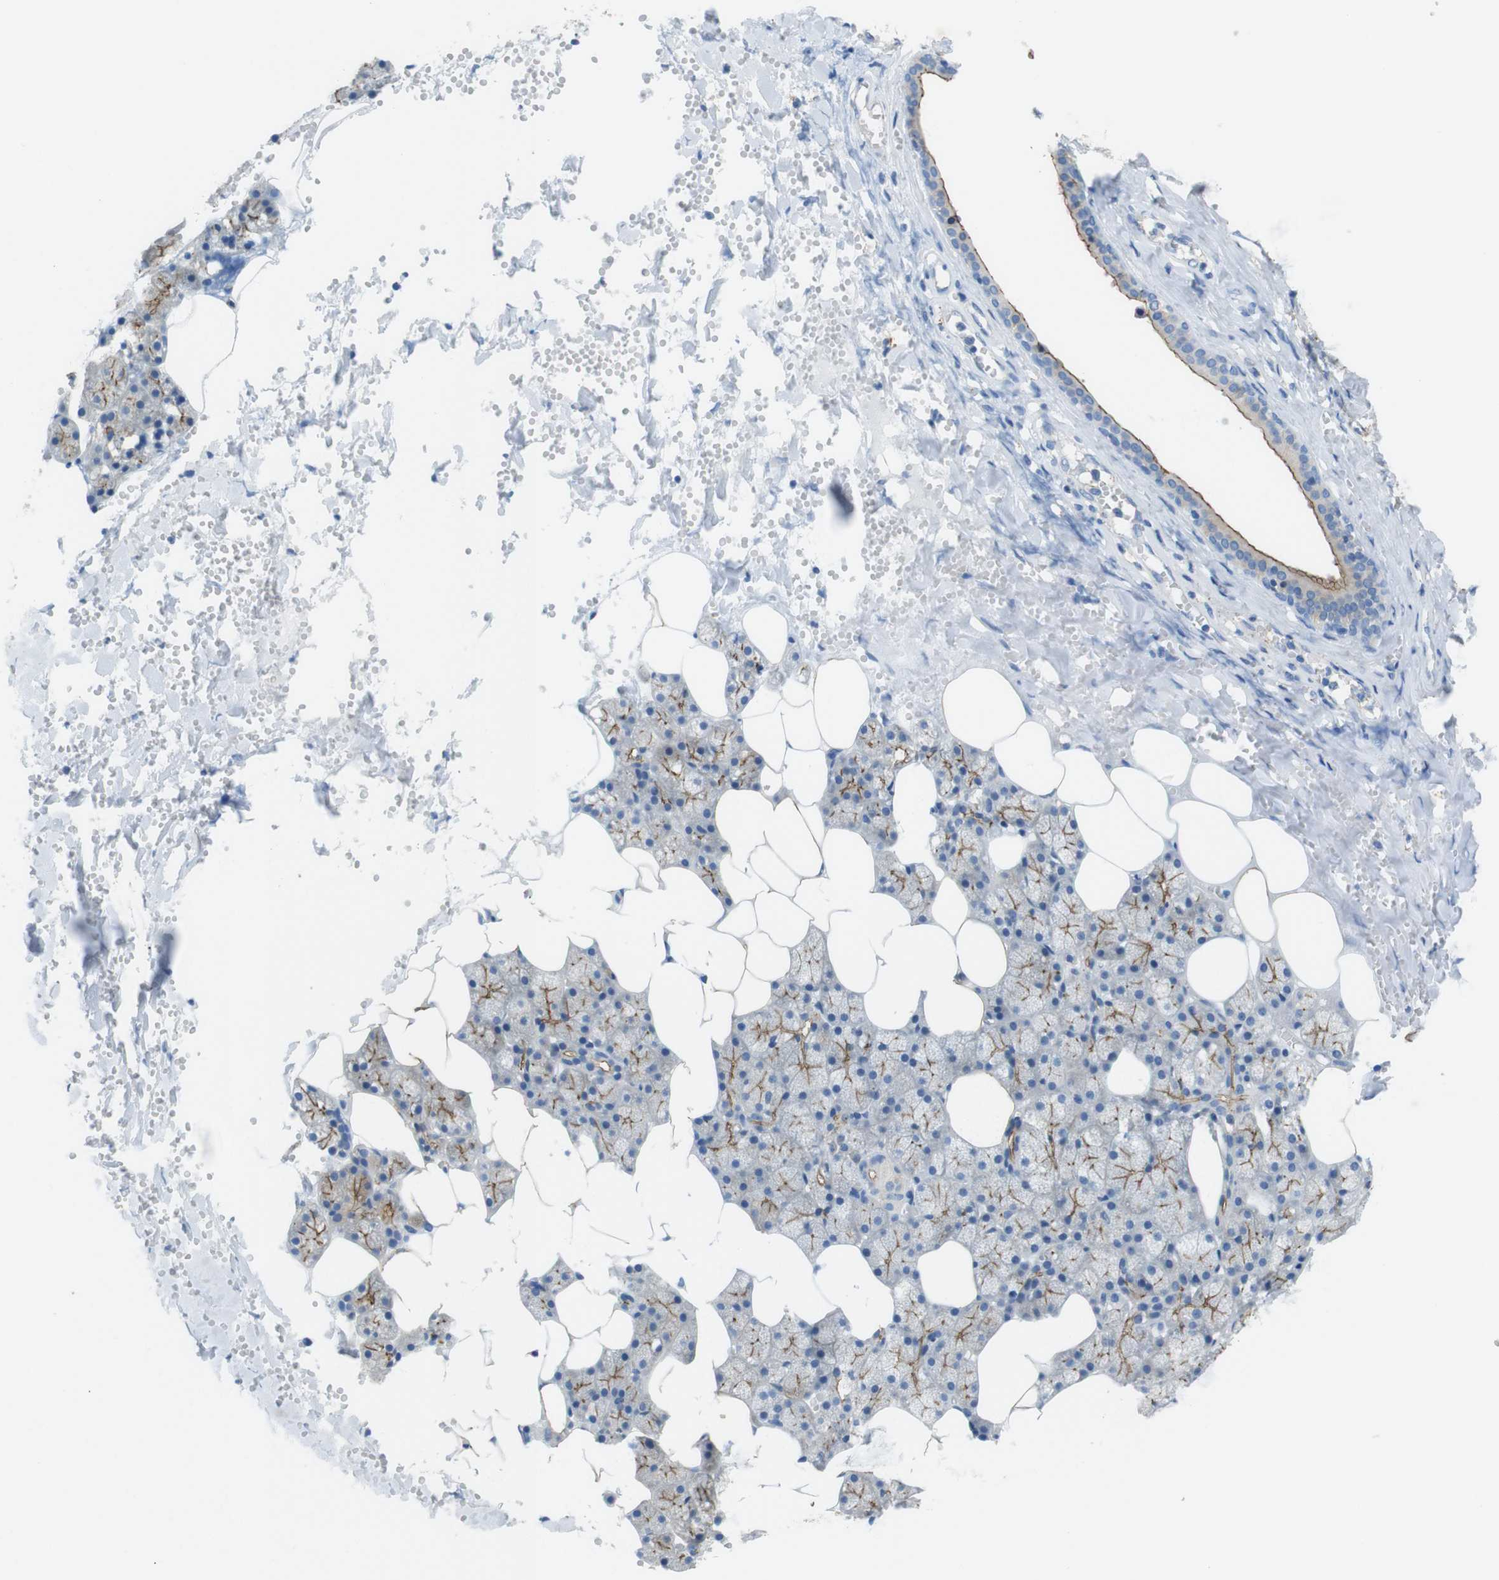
{"staining": {"intensity": "moderate", "quantity": ">75%", "location": "cytoplasmic/membranous"}, "tissue": "salivary gland", "cell_type": "Glandular cells", "image_type": "normal", "snomed": [{"axis": "morphology", "description": "Normal tissue, NOS"}, {"axis": "topography", "description": "Salivary gland"}], "caption": "Brown immunohistochemical staining in unremarkable salivary gland exhibits moderate cytoplasmic/membranous expression in approximately >75% of glandular cells. (Brightfield microscopy of DAB IHC at high magnification).", "gene": "TJP3", "patient": {"sex": "male", "age": 62}}